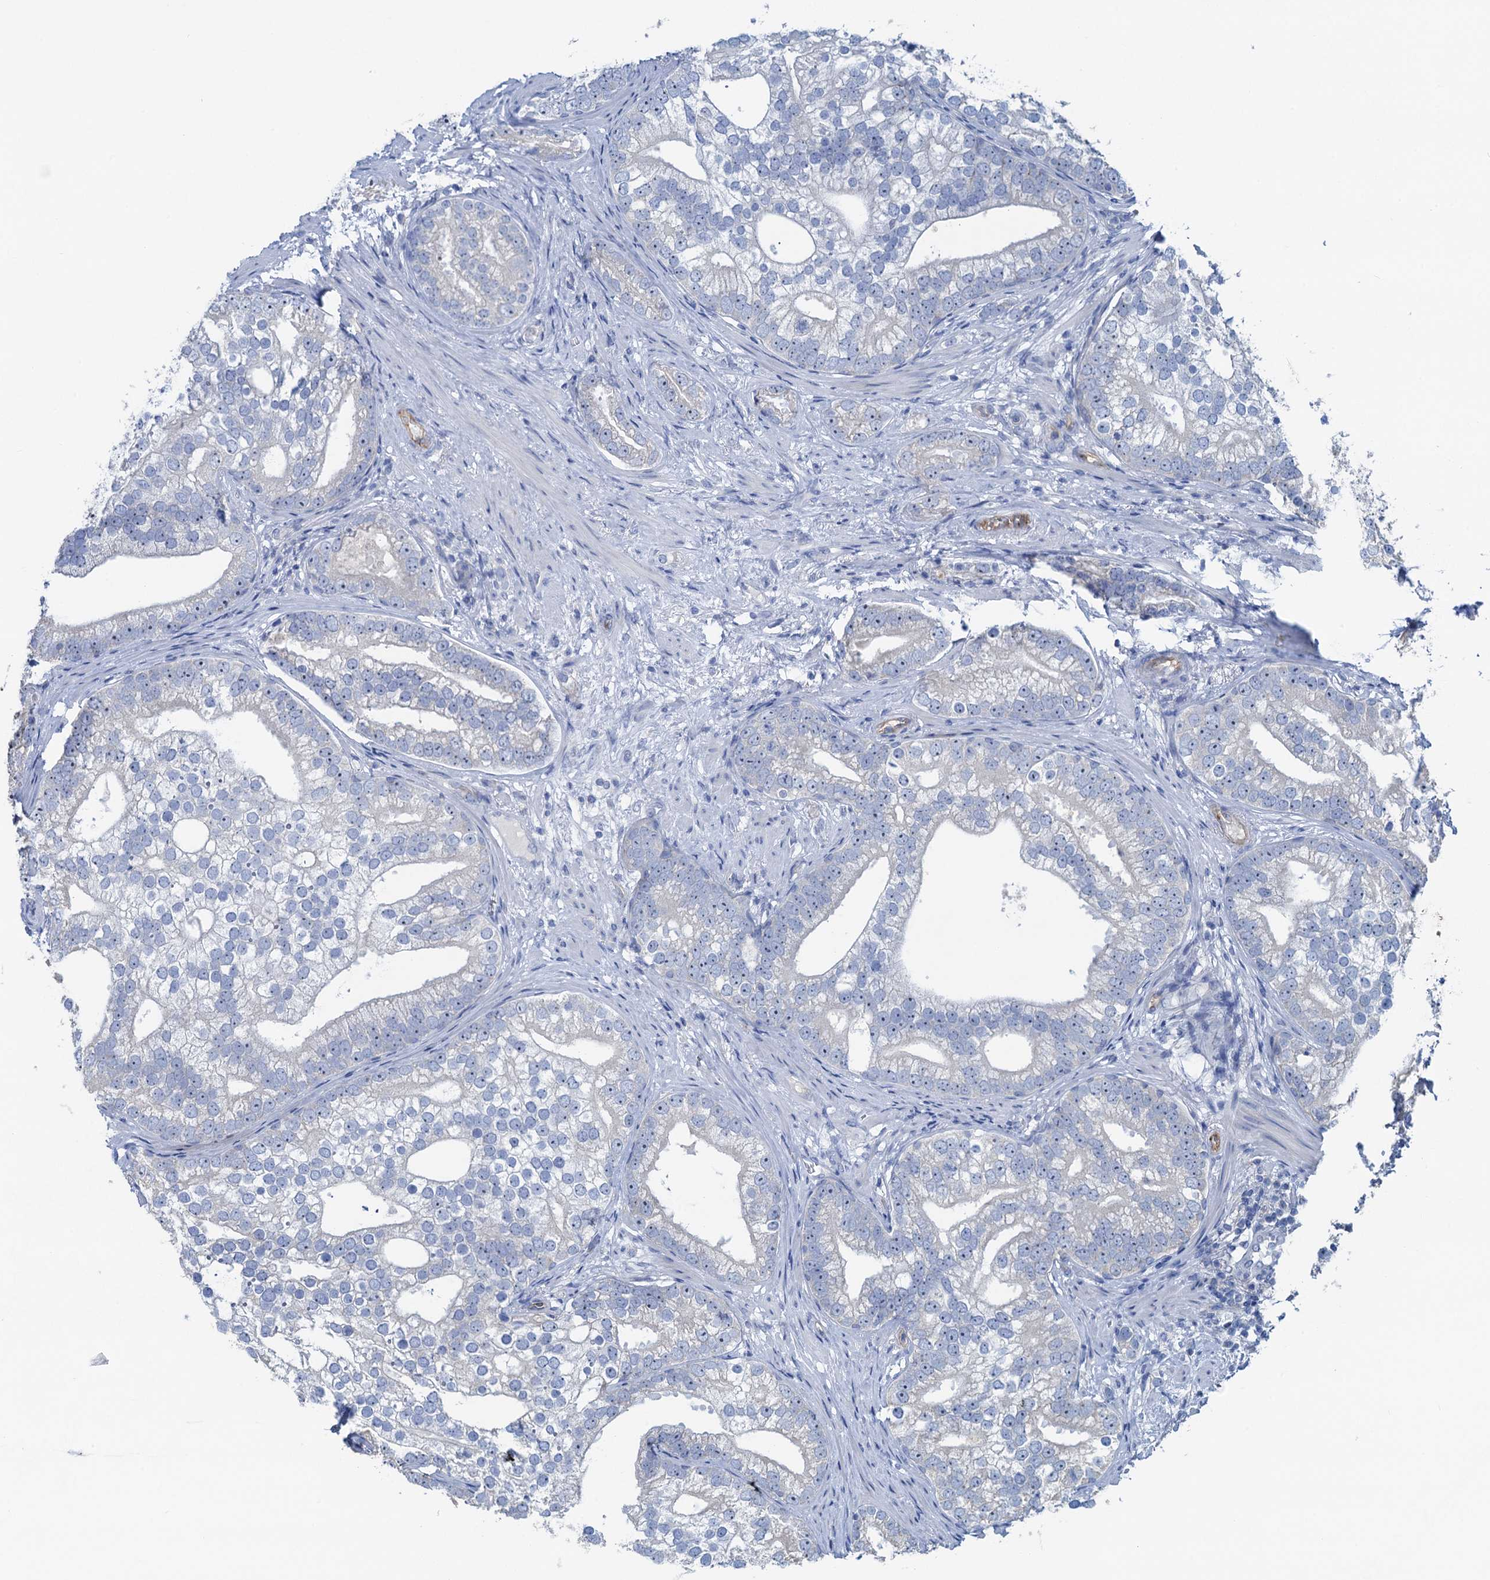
{"staining": {"intensity": "negative", "quantity": "none", "location": "none"}, "tissue": "prostate cancer", "cell_type": "Tumor cells", "image_type": "cancer", "snomed": [{"axis": "morphology", "description": "Adenocarcinoma, High grade"}, {"axis": "topography", "description": "Prostate"}], "caption": "Immunohistochemical staining of prostate cancer reveals no significant positivity in tumor cells.", "gene": "PLLP", "patient": {"sex": "male", "age": 75}}